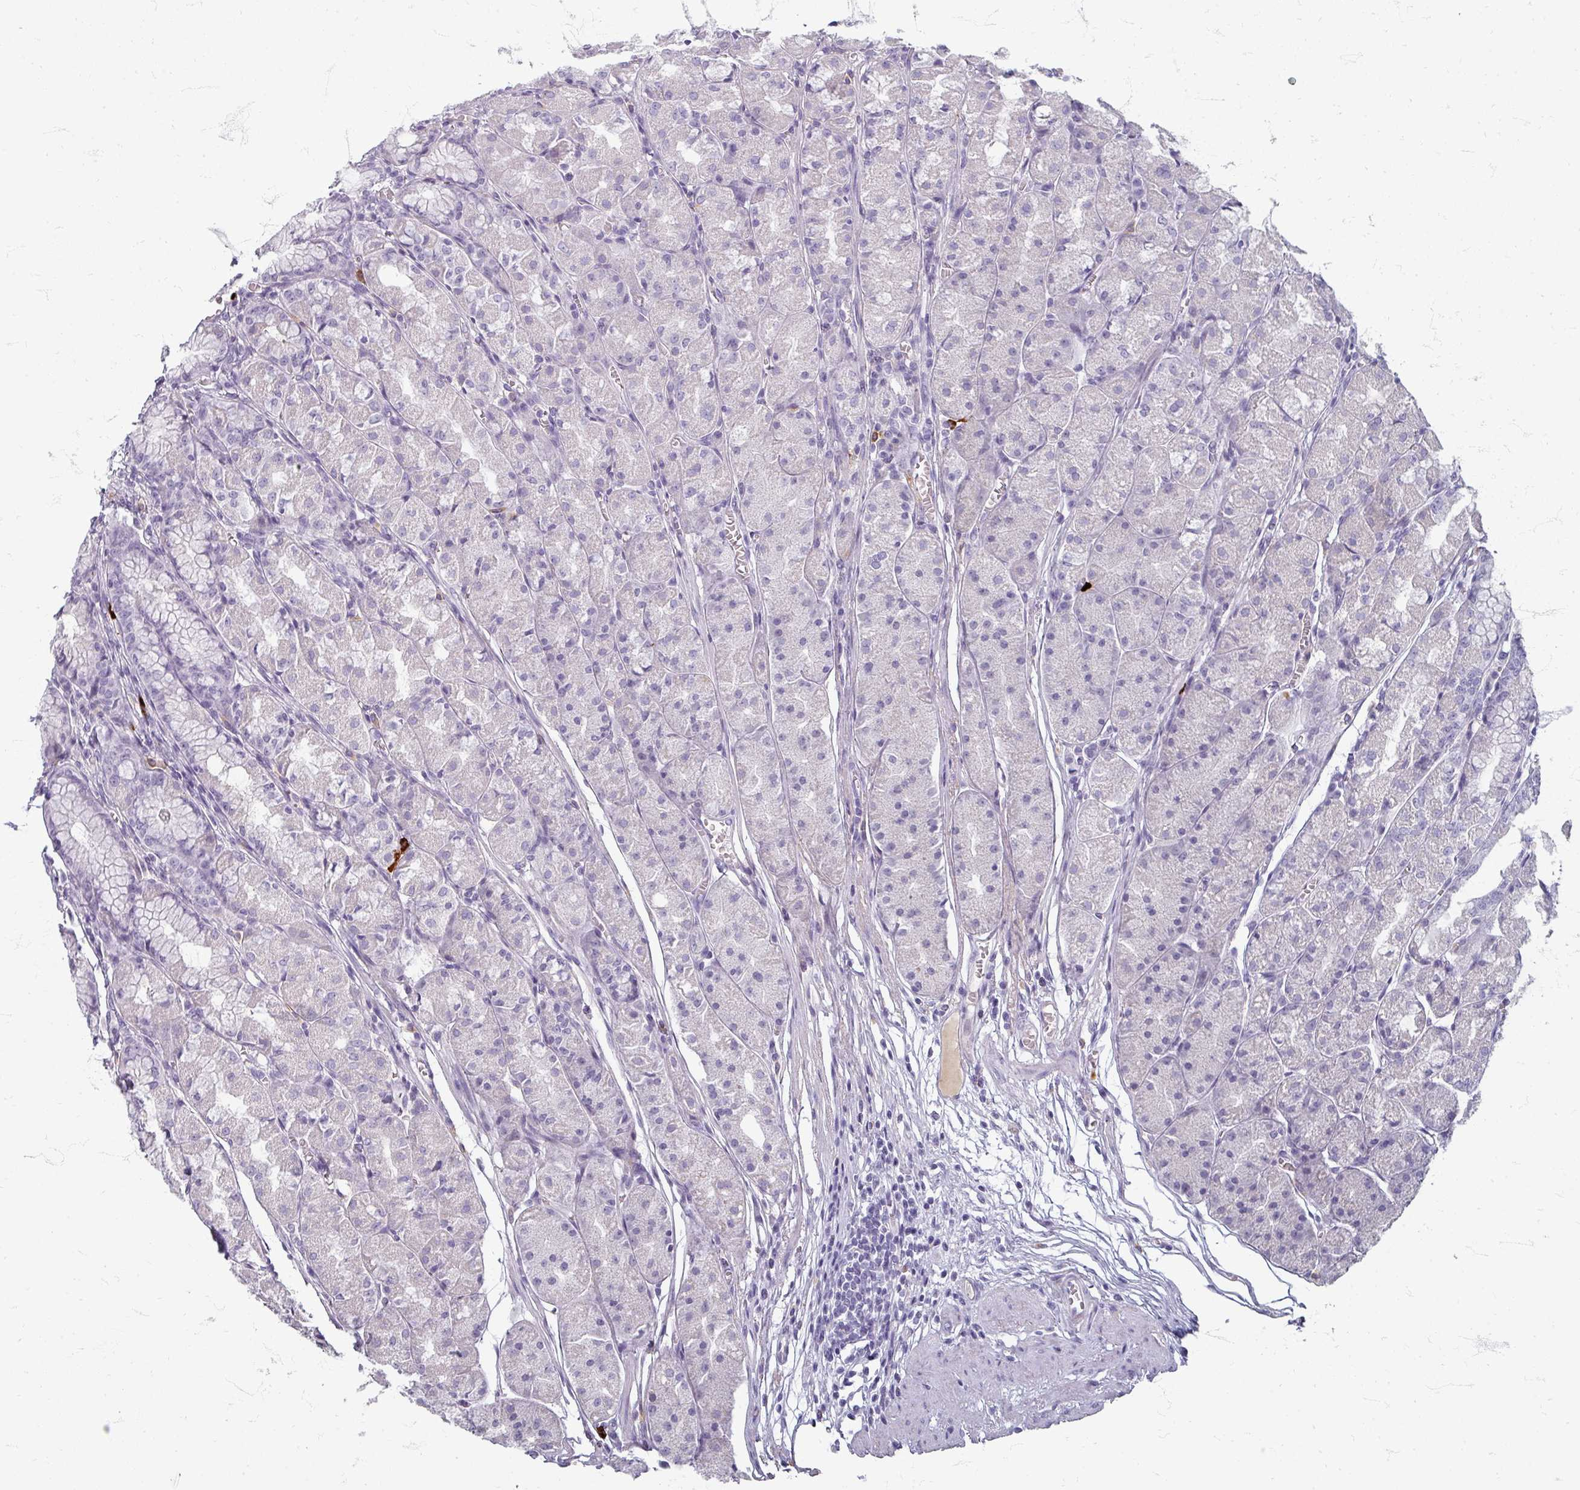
{"staining": {"intensity": "negative", "quantity": "none", "location": "none"}, "tissue": "stomach", "cell_type": "Glandular cells", "image_type": "normal", "snomed": [{"axis": "morphology", "description": "Normal tissue, NOS"}, {"axis": "topography", "description": "Stomach"}], "caption": "High power microscopy image of an IHC micrograph of benign stomach, revealing no significant positivity in glandular cells.", "gene": "ZNF878", "patient": {"sex": "male", "age": 55}}